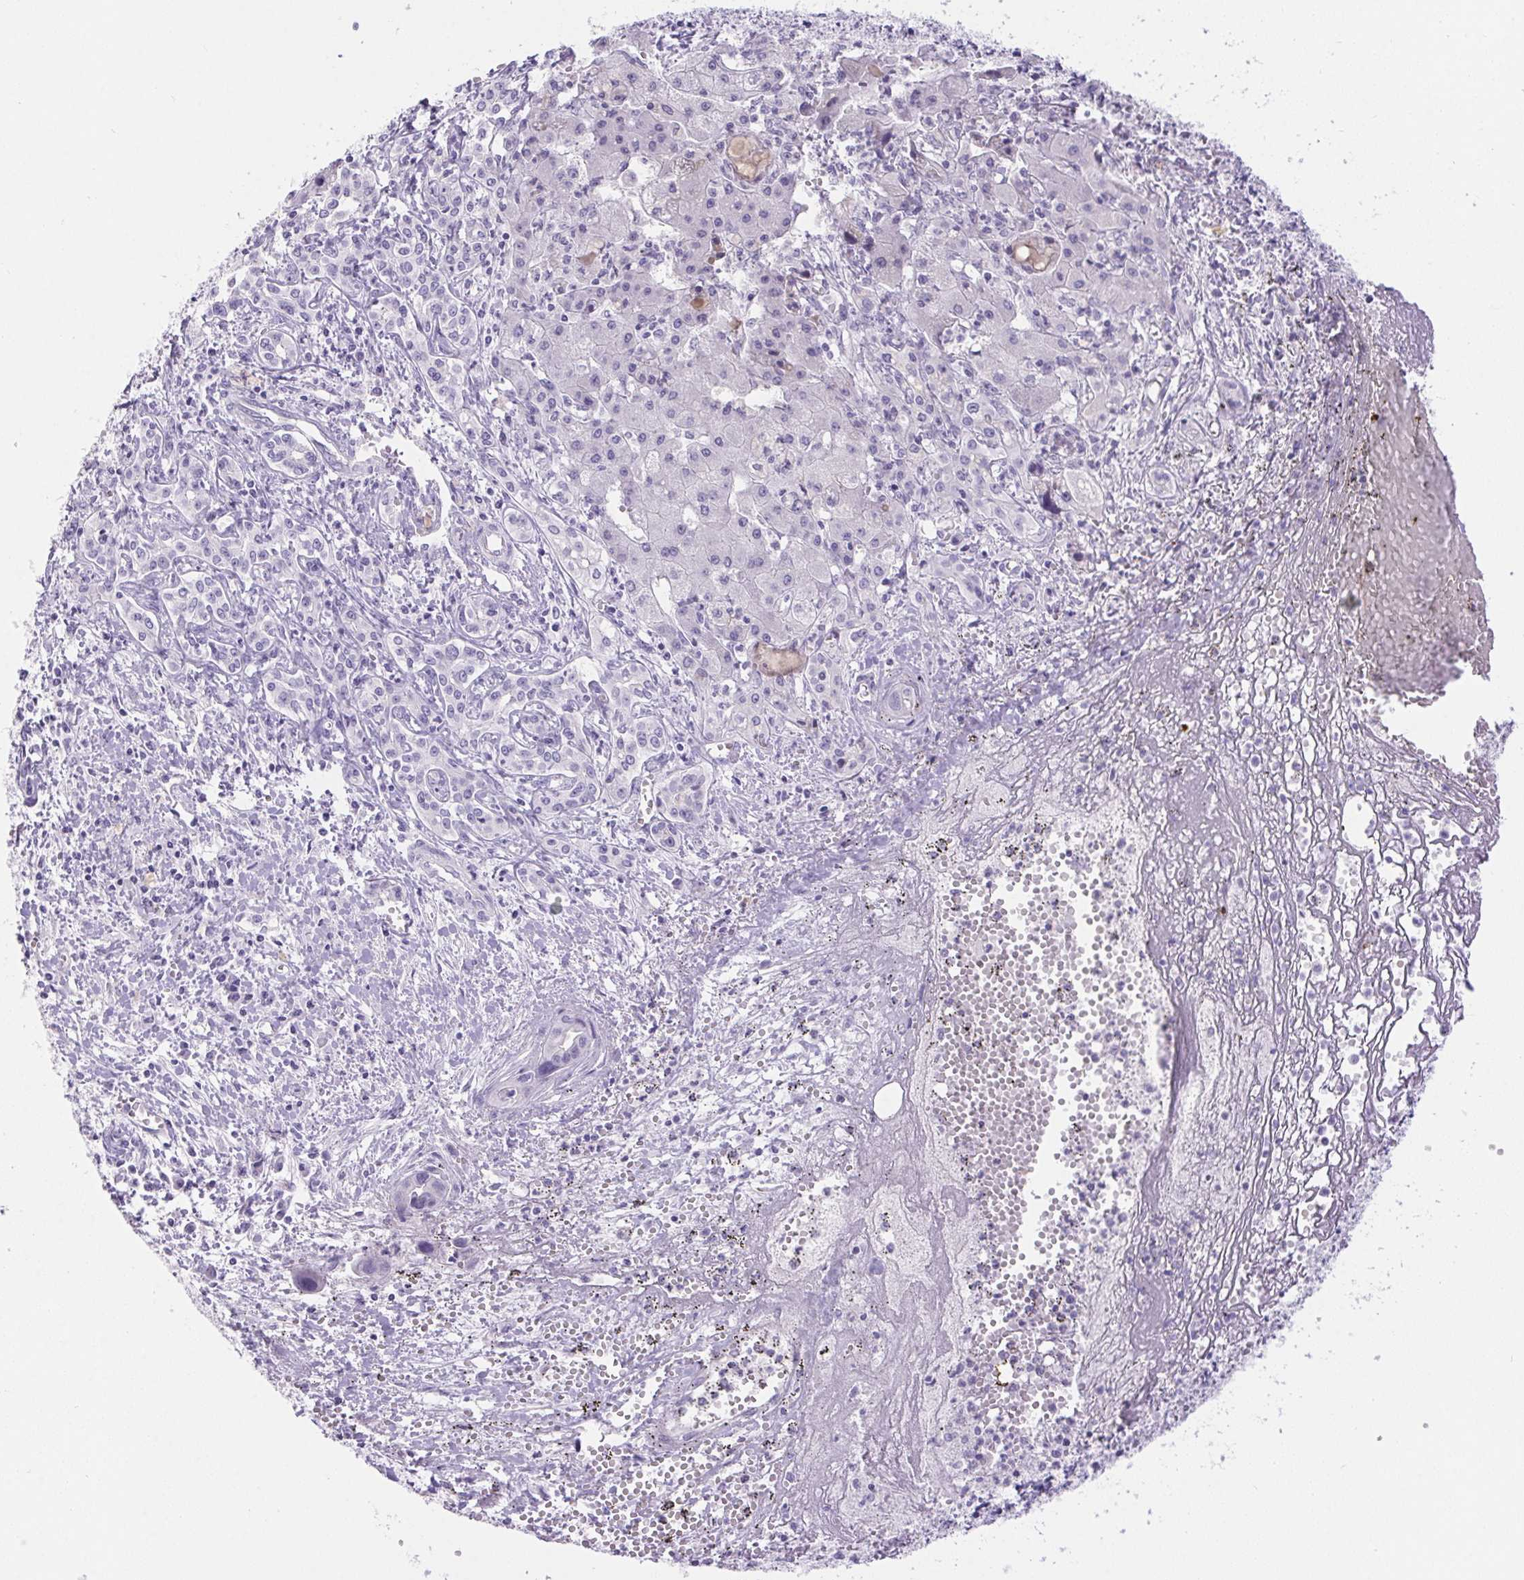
{"staining": {"intensity": "negative", "quantity": "none", "location": "none"}, "tissue": "liver cancer", "cell_type": "Tumor cells", "image_type": "cancer", "snomed": [{"axis": "morphology", "description": "Cholangiocarcinoma"}, {"axis": "topography", "description": "Liver"}], "caption": "Human liver cancer (cholangiocarcinoma) stained for a protein using immunohistochemistry (IHC) reveals no positivity in tumor cells.", "gene": "ERP27", "patient": {"sex": "female", "age": 64}}